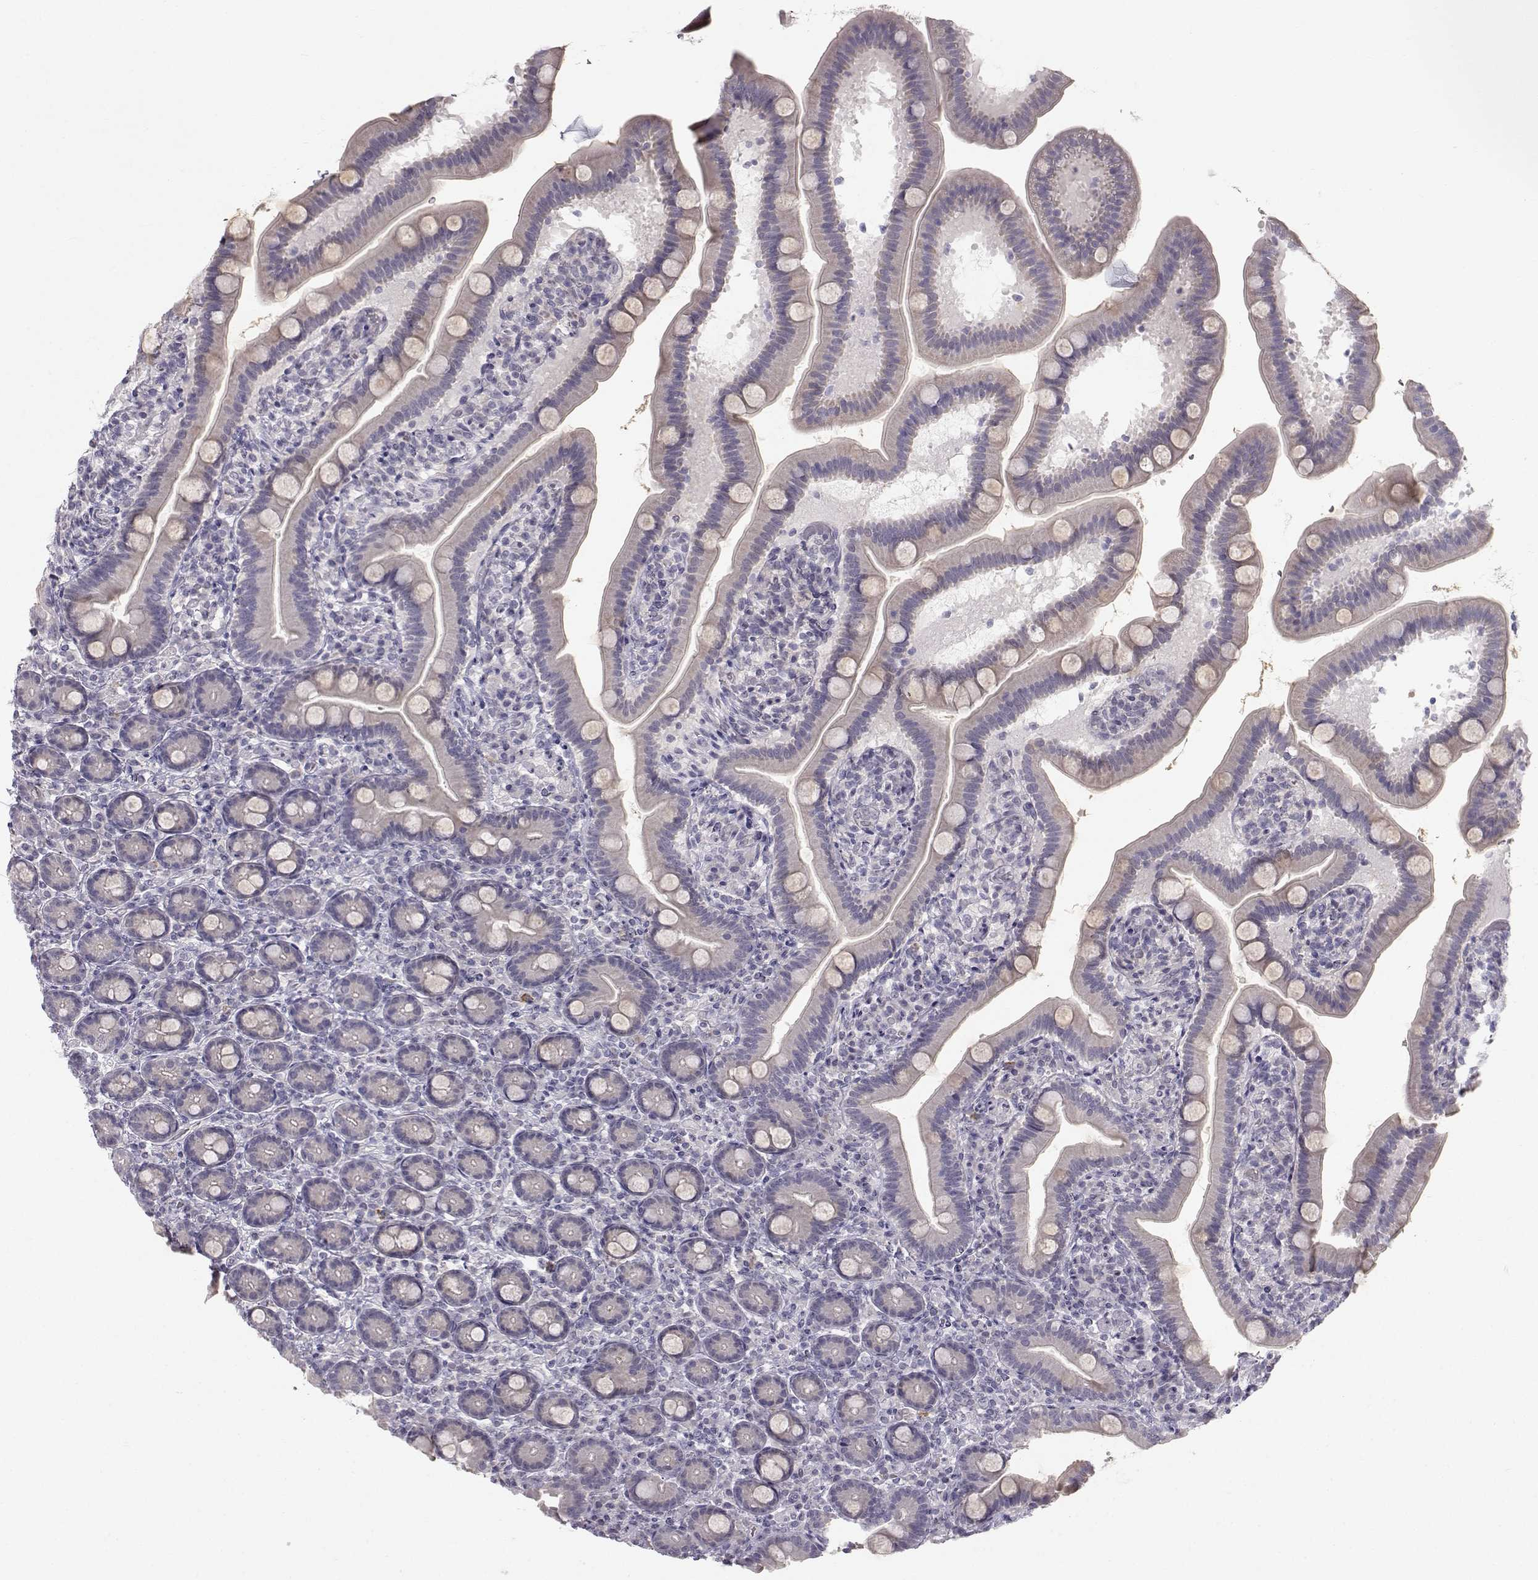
{"staining": {"intensity": "negative", "quantity": "none", "location": "none"}, "tissue": "small intestine", "cell_type": "Glandular cells", "image_type": "normal", "snomed": [{"axis": "morphology", "description": "Normal tissue, NOS"}, {"axis": "topography", "description": "Small intestine"}], "caption": "Immunohistochemistry histopathology image of unremarkable small intestine stained for a protein (brown), which displays no expression in glandular cells. The staining is performed using DAB (3,3'-diaminobenzidine) brown chromogen with nuclei counter-stained in using hematoxylin.", "gene": "ZNF185", "patient": {"sex": "male", "age": 66}}